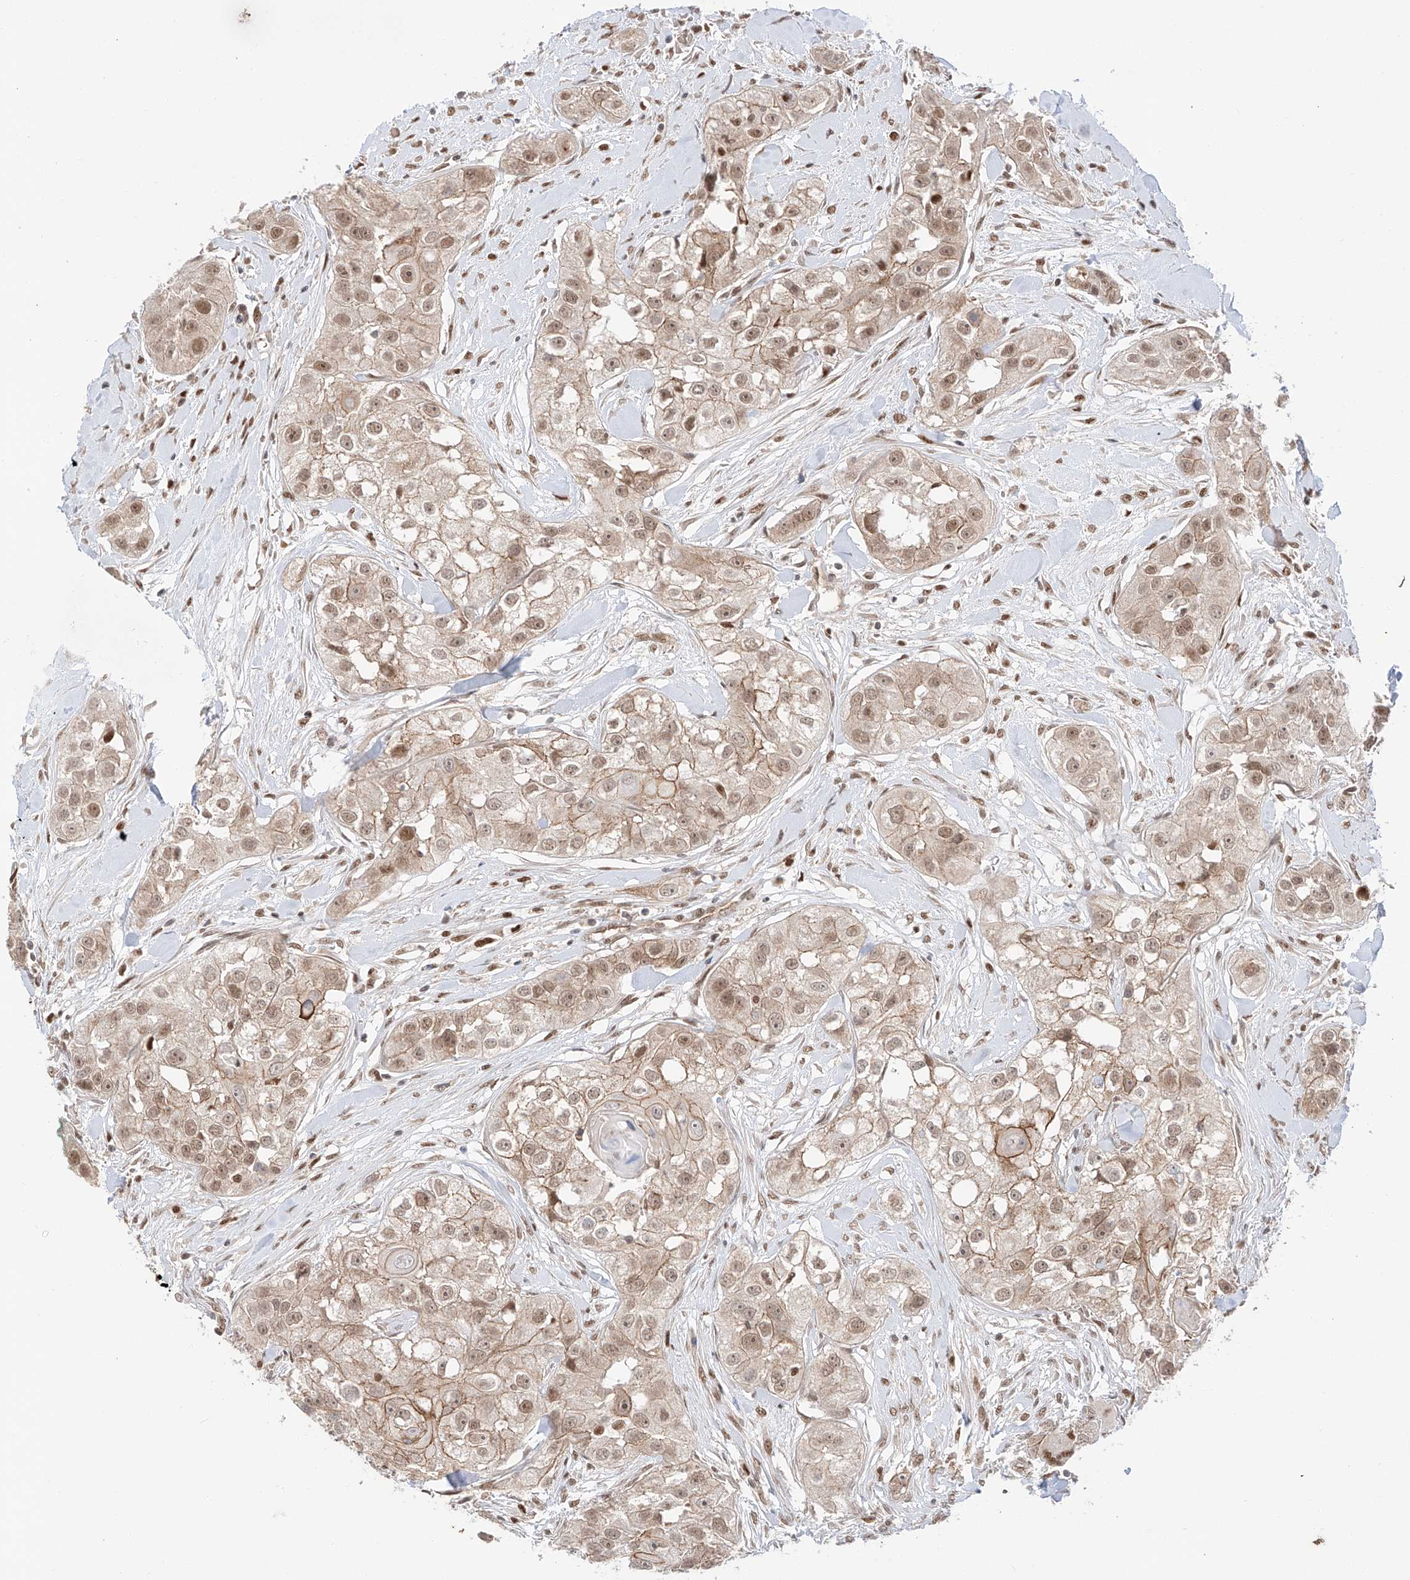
{"staining": {"intensity": "moderate", "quantity": ">75%", "location": "cytoplasmic/membranous,nuclear"}, "tissue": "head and neck cancer", "cell_type": "Tumor cells", "image_type": "cancer", "snomed": [{"axis": "morphology", "description": "Normal tissue, NOS"}, {"axis": "morphology", "description": "Squamous cell carcinoma, NOS"}, {"axis": "topography", "description": "Skeletal muscle"}, {"axis": "topography", "description": "Head-Neck"}], "caption": "Tumor cells reveal medium levels of moderate cytoplasmic/membranous and nuclear expression in approximately >75% of cells in head and neck cancer (squamous cell carcinoma).", "gene": "POGK", "patient": {"sex": "male", "age": 51}}